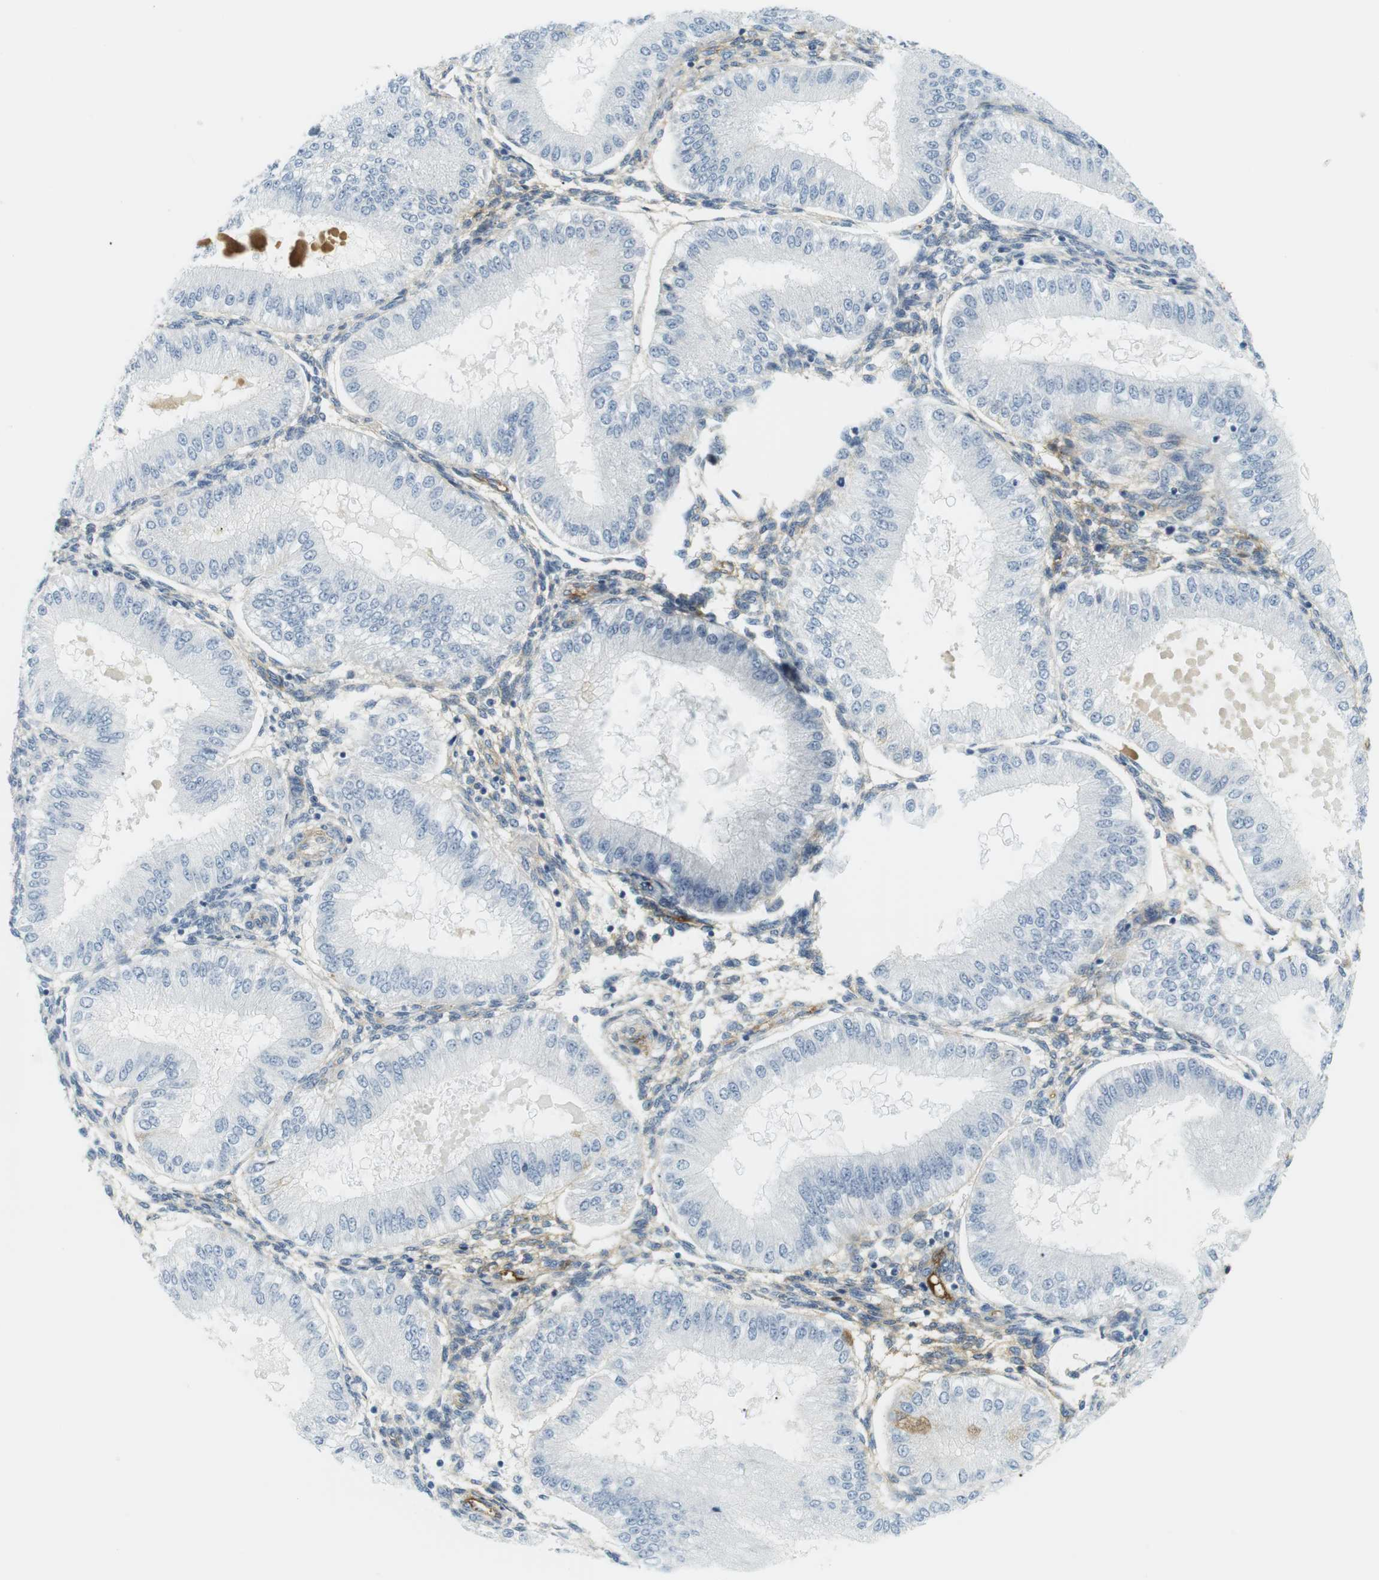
{"staining": {"intensity": "negative", "quantity": "none", "location": "none"}, "tissue": "endometrium", "cell_type": "Cells in endometrial stroma", "image_type": "normal", "snomed": [{"axis": "morphology", "description": "Normal tissue, NOS"}, {"axis": "topography", "description": "Endometrium"}], "caption": "This is an IHC histopathology image of unremarkable human endometrium. There is no staining in cells in endometrial stroma.", "gene": "APOB", "patient": {"sex": "female", "age": 39}}